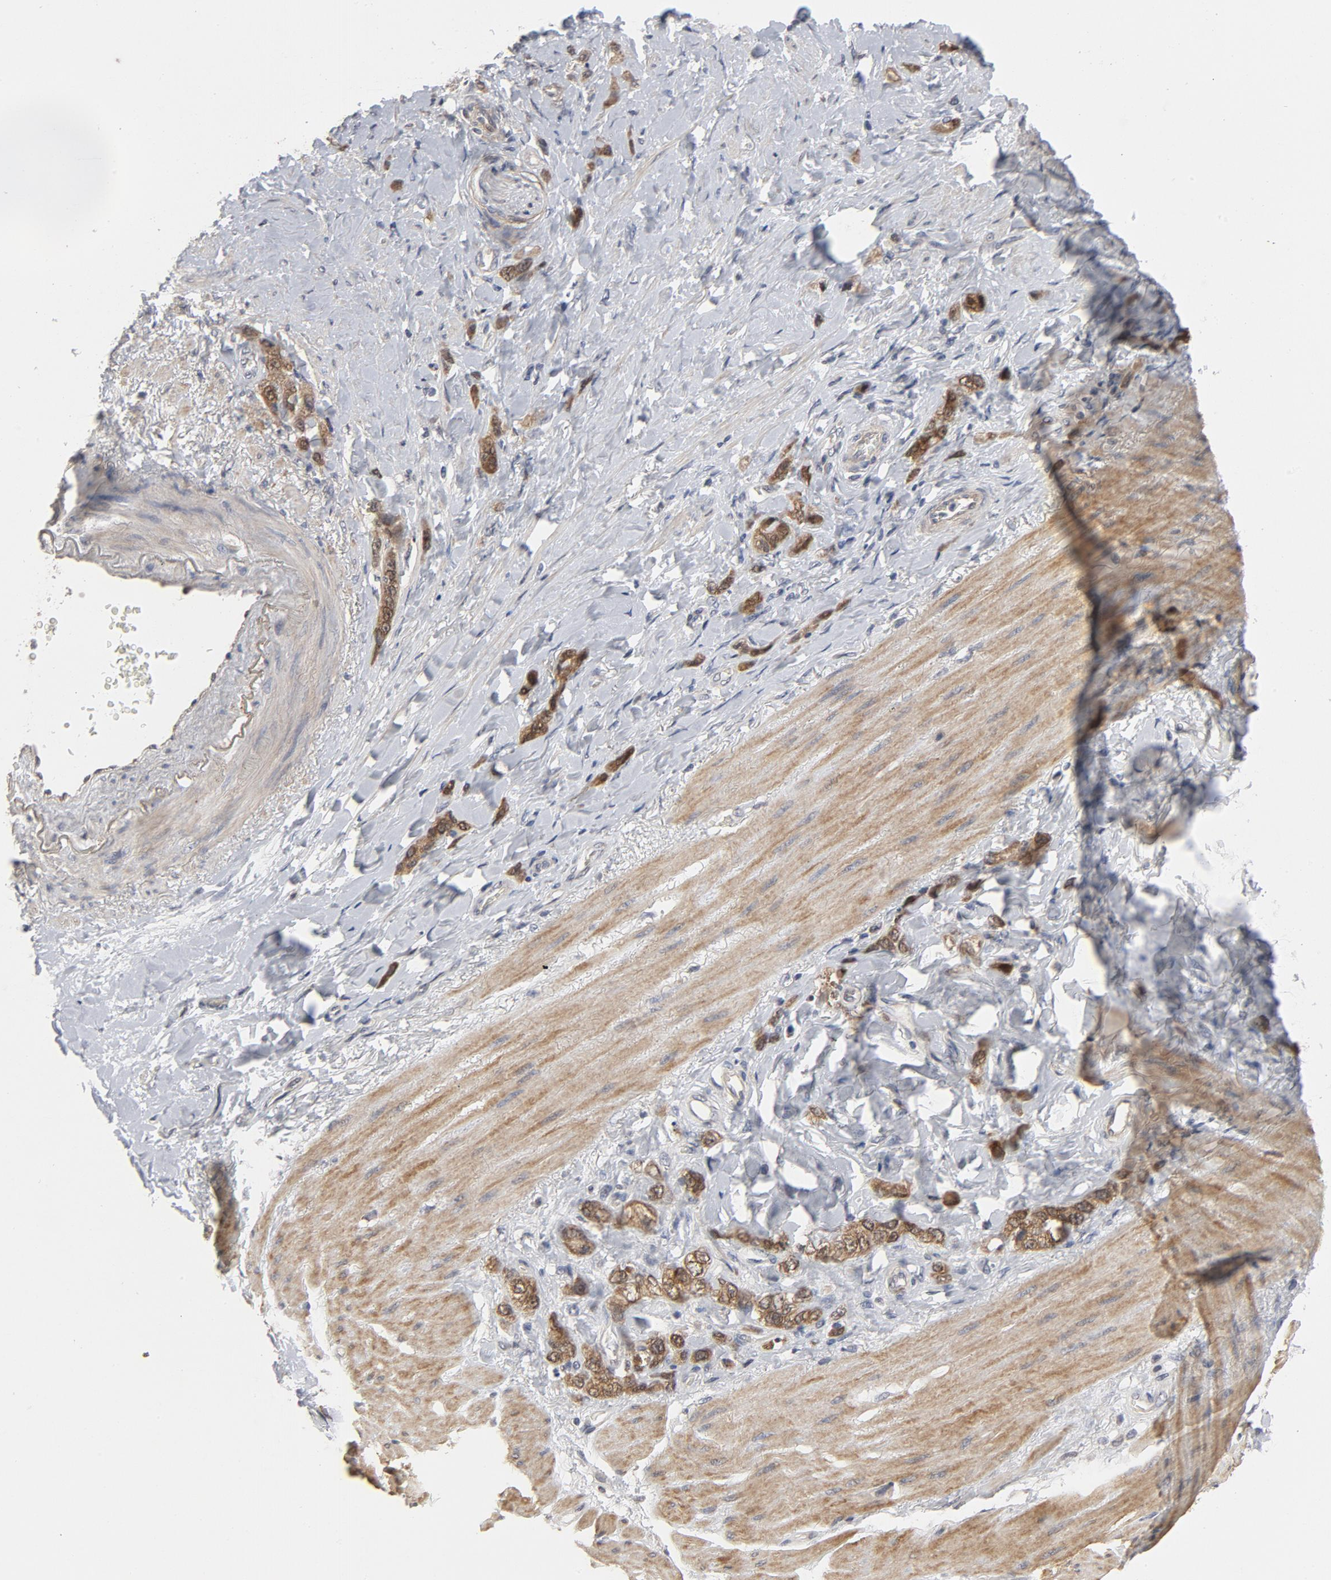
{"staining": {"intensity": "moderate", "quantity": ">75%", "location": "cytoplasmic/membranous"}, "tissue": "stomach cancer", "cell_type": "Tumor cells", "image_type": "cancer", "snomed": [{"axis": "morphology", "description": "Normal tissue, NOS"}, {"axis": "morphology", "description": "Adenocarcinoma, NOS"}, {"axis": "topography", "description": "Stomach"}], "caption": "Brown immunohistochemical staining in human stomach adenocarcinoma demonstrates moderate cytoplasmic/membranous staining in approximately >75% of tumor cells.", "gene": "PPP1R1B", "patient": {"sex": "male", "age": 82}}